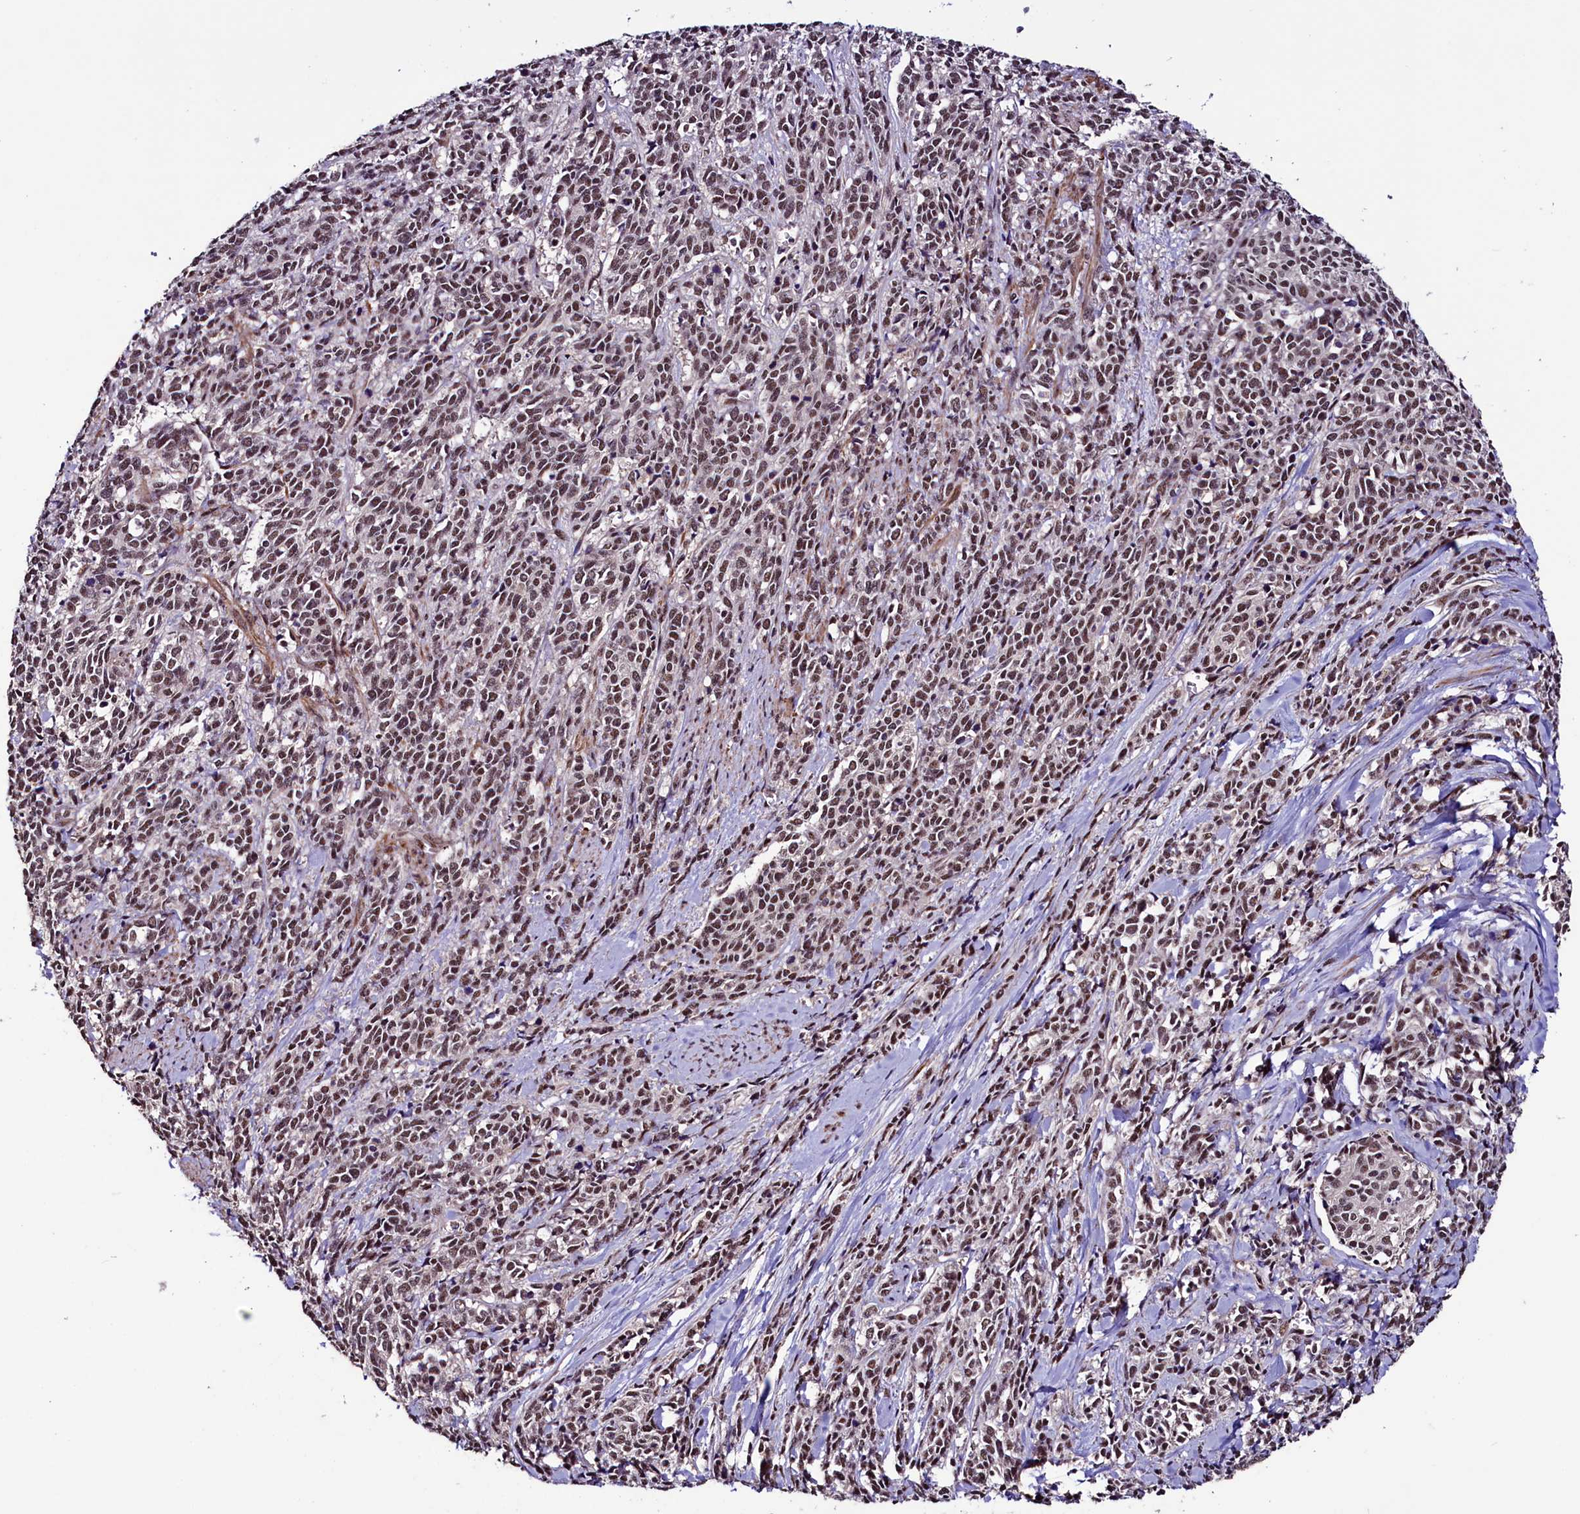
{"staining": {"intensity": "moderate", "quantity": ">75%", "location": "nuclear"}, "tissue": "cervical cancer", "cell_type": "Tumor cells", "image_type": "cancer", "snomed": [{"axis": "morphology", "description": "Squamous cell carcinoma, NOS"}, {"axis": "topography", "description": "Cervix"}], "caption": "The photomicrograph shows immunohistochemical staining of cervical cancer. There is moderate nuclear positivity is identified in about >75% of tumor cells.", "gene": "SFSWAP", "patient": {"sex": "female", "age": 60}}